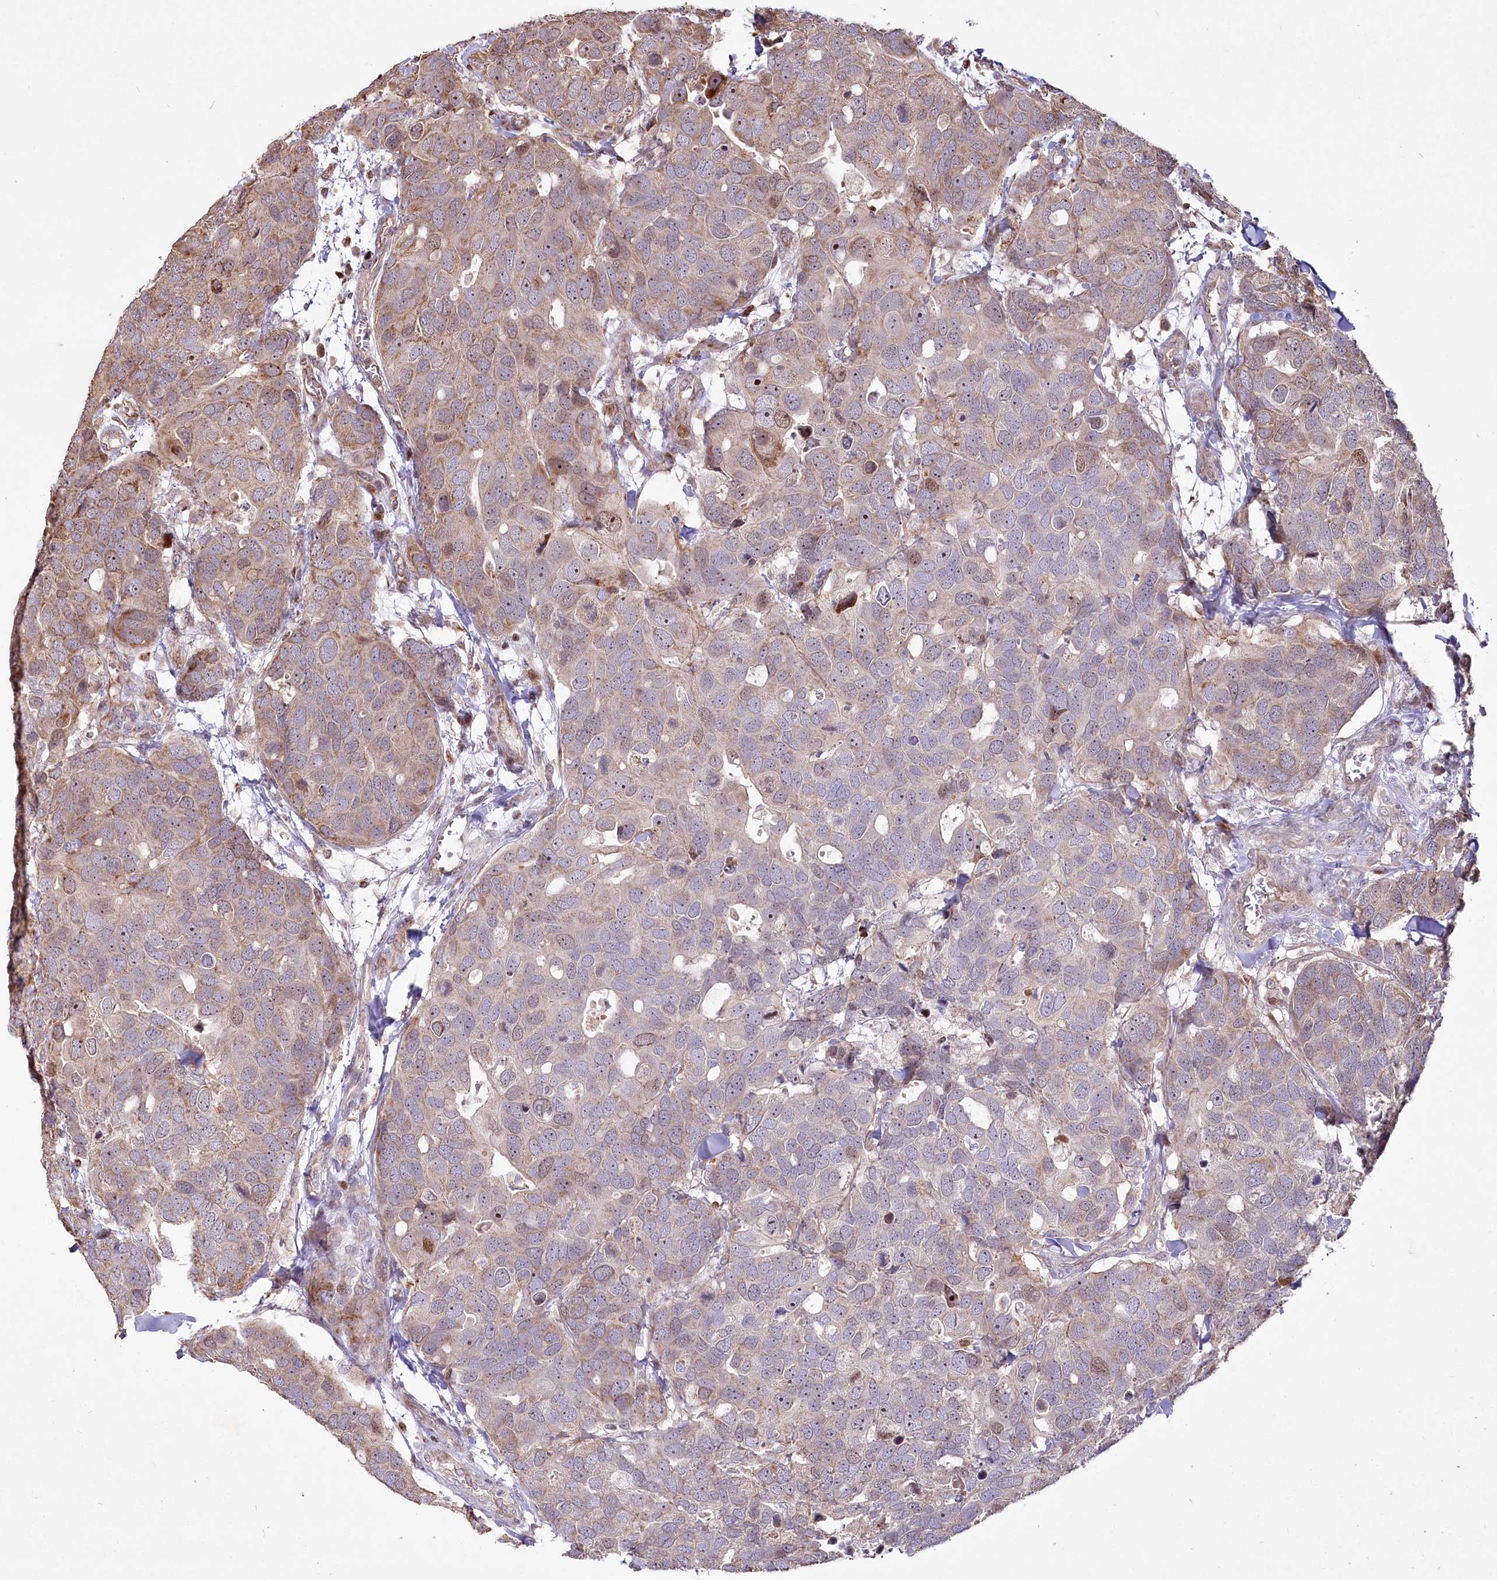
{"staining": {"intensity": "moderate", "quantity": "25%-75%", "location": "cytoplasmic/membranous"}, "tissue": "breast cancer", "cell_type": "Tumor cells", "image_type": "cancer", "snomed": [{"axis": "morphology", "description": "Duct carcinoma"}, {"axis": "topography", "description": "Breast"}], "caption": "Immunohistochemistry (IHC) histopathology image of intraductal carcinoma (breast) stained for a protein (brown), which exhibits medium levels of moderate cytoplasmic/membranous expression in approximately 25%-75% of tumor cells.", "gene": "PSTK", "patient": {"sex": "female", "age": 83}}